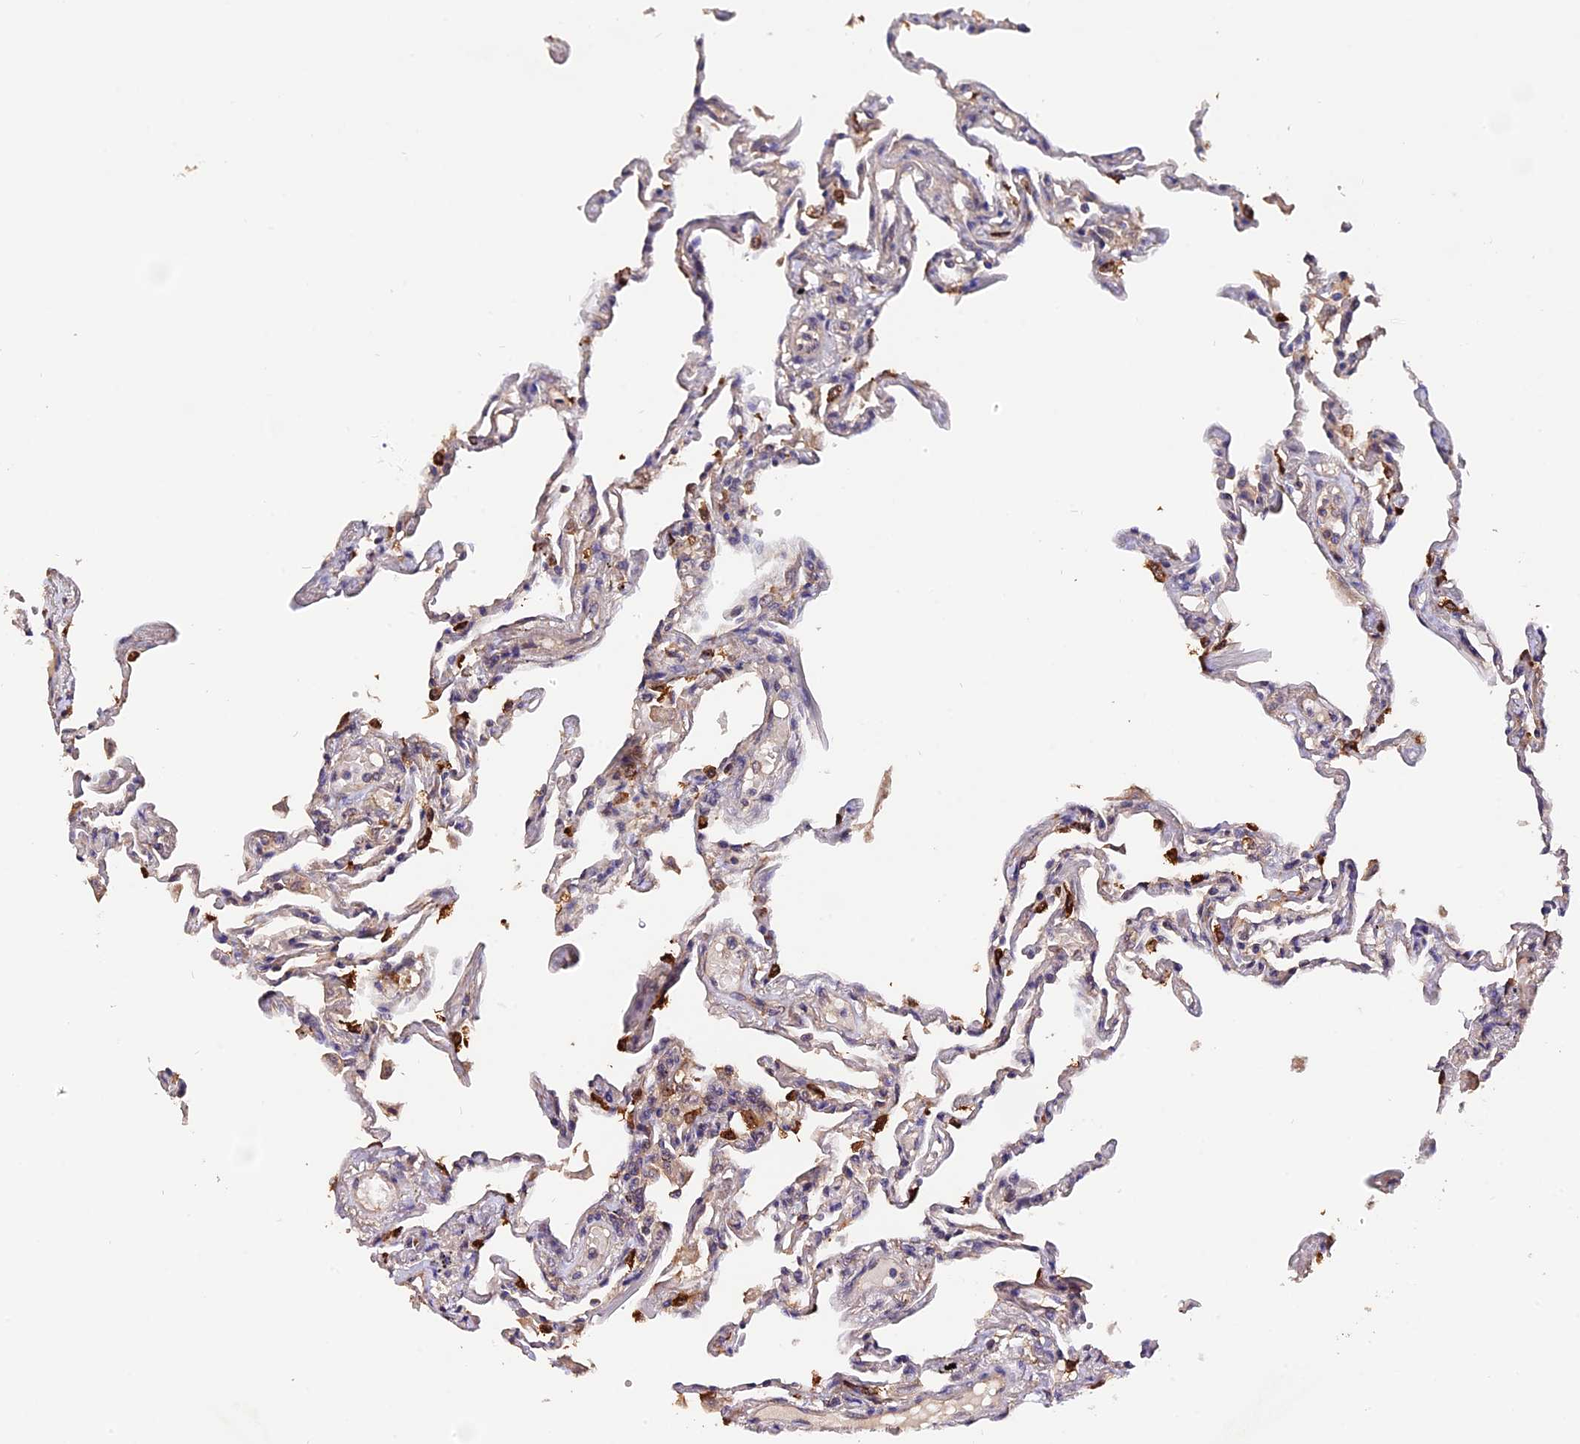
{"staining": {"intensity": "moderate", "quantity": "<25%", "location": "cytoplasmic/membranous"}, "tissue": "lung", "cell_type": "Alveolar cells", "image_type": "normal", "snomed": [{"axis": "morphology", "description": "Normal tissue, NOS"}, {"axis": "topography", "description": "Lung"}], "caption": "Brown immunohistochemical staining in normal human lung reveals moderate cytoplasmic/membranous staining in about <25% of alveolar cells.", "gene": "TRMT1", "patient": {"sex": "female", "age": 67}}